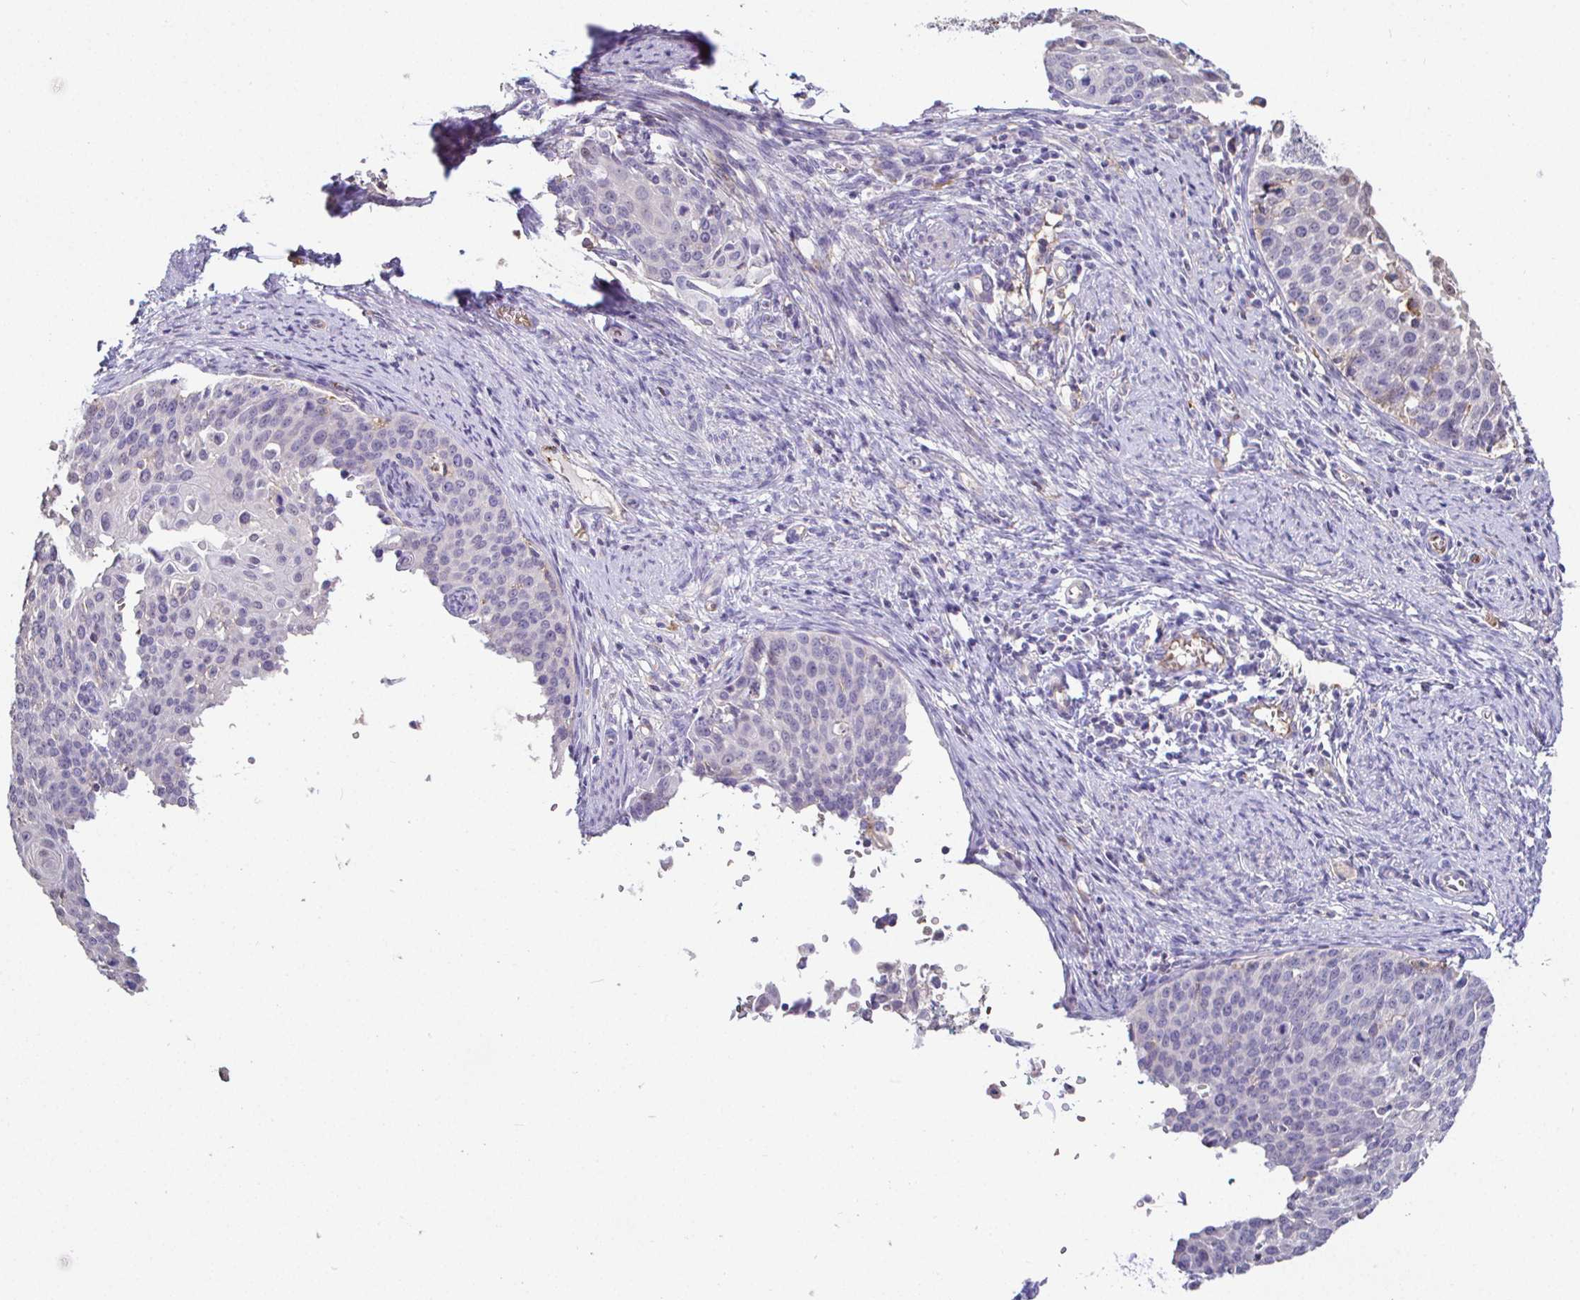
{"staining": {"intensity": "negative", "quantity": "none", "location": "none"}, "tissue": "cervical cancer", "cell_type": "Tumor cells", "image_type": "cancer", "snomed": [{"axis": "morphology", "description": "Squamous cell carcinoma, NOS"}, {"axis": "topography", "description": "Cervix"}], "caption": "This is a micrograph of immunohistochemistry staining of cervical cancer (squamous cell carcinoma), which shows no expression in tumor cells. (DAB (3,3'-diaminobenzidine) immunohistochemistry (IHC), high magnification).", "gene": "SIRPA", "patient": {"sex": "female", "age": 44}}